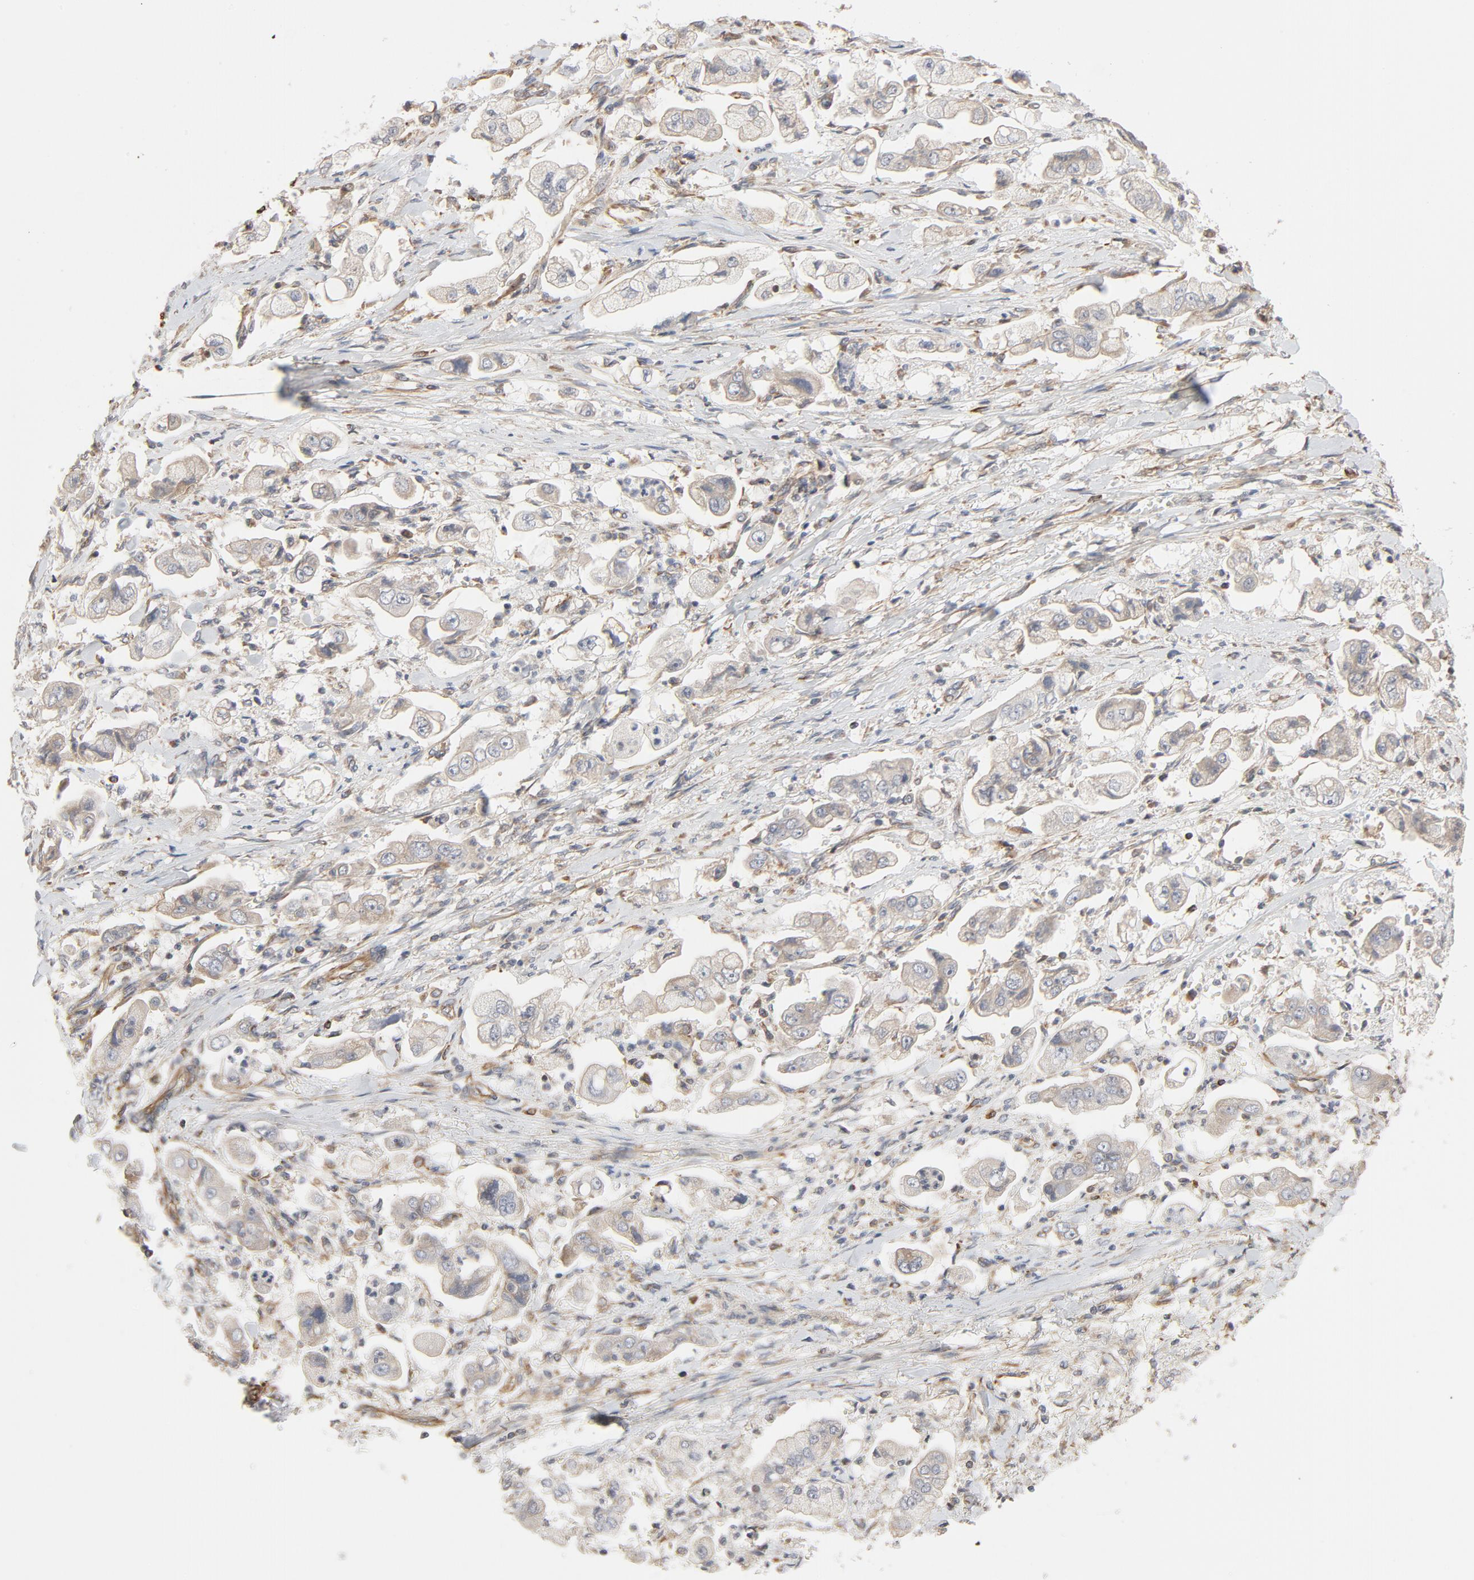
{"staining": {"intensity": "weak", "quantity": "25%-75%", "location": "cytoplasmic/membranous"}, "tissue": "stomach cancer", "cell_type": "Tumor cells", "image_type": "cancer", "snomed": [{"axis": "morphology", "description": "Adenocarcinoma, NOS"}, {"axis": "topography", "description": "Stomach"}], "caption": "High-magnification brightfield microscopy of adenocarcinoma (stomach) stained with DAB (3,3'-diaminobenzidine) (brown) and counterstained with hematoxylin (blue). tumor cells exhibit weak cytoplasmic/membranous positivity is appreciated in approximately25%-75% of cells. The staining is performed using DAB (3,3'-diaminobenzidine) brown chromogen to label protein expression. The nuclei are counter-stained blue using hematoxylin.", "gene": "TRIOBP", "patient": {"sex": "male", "age": 62}}